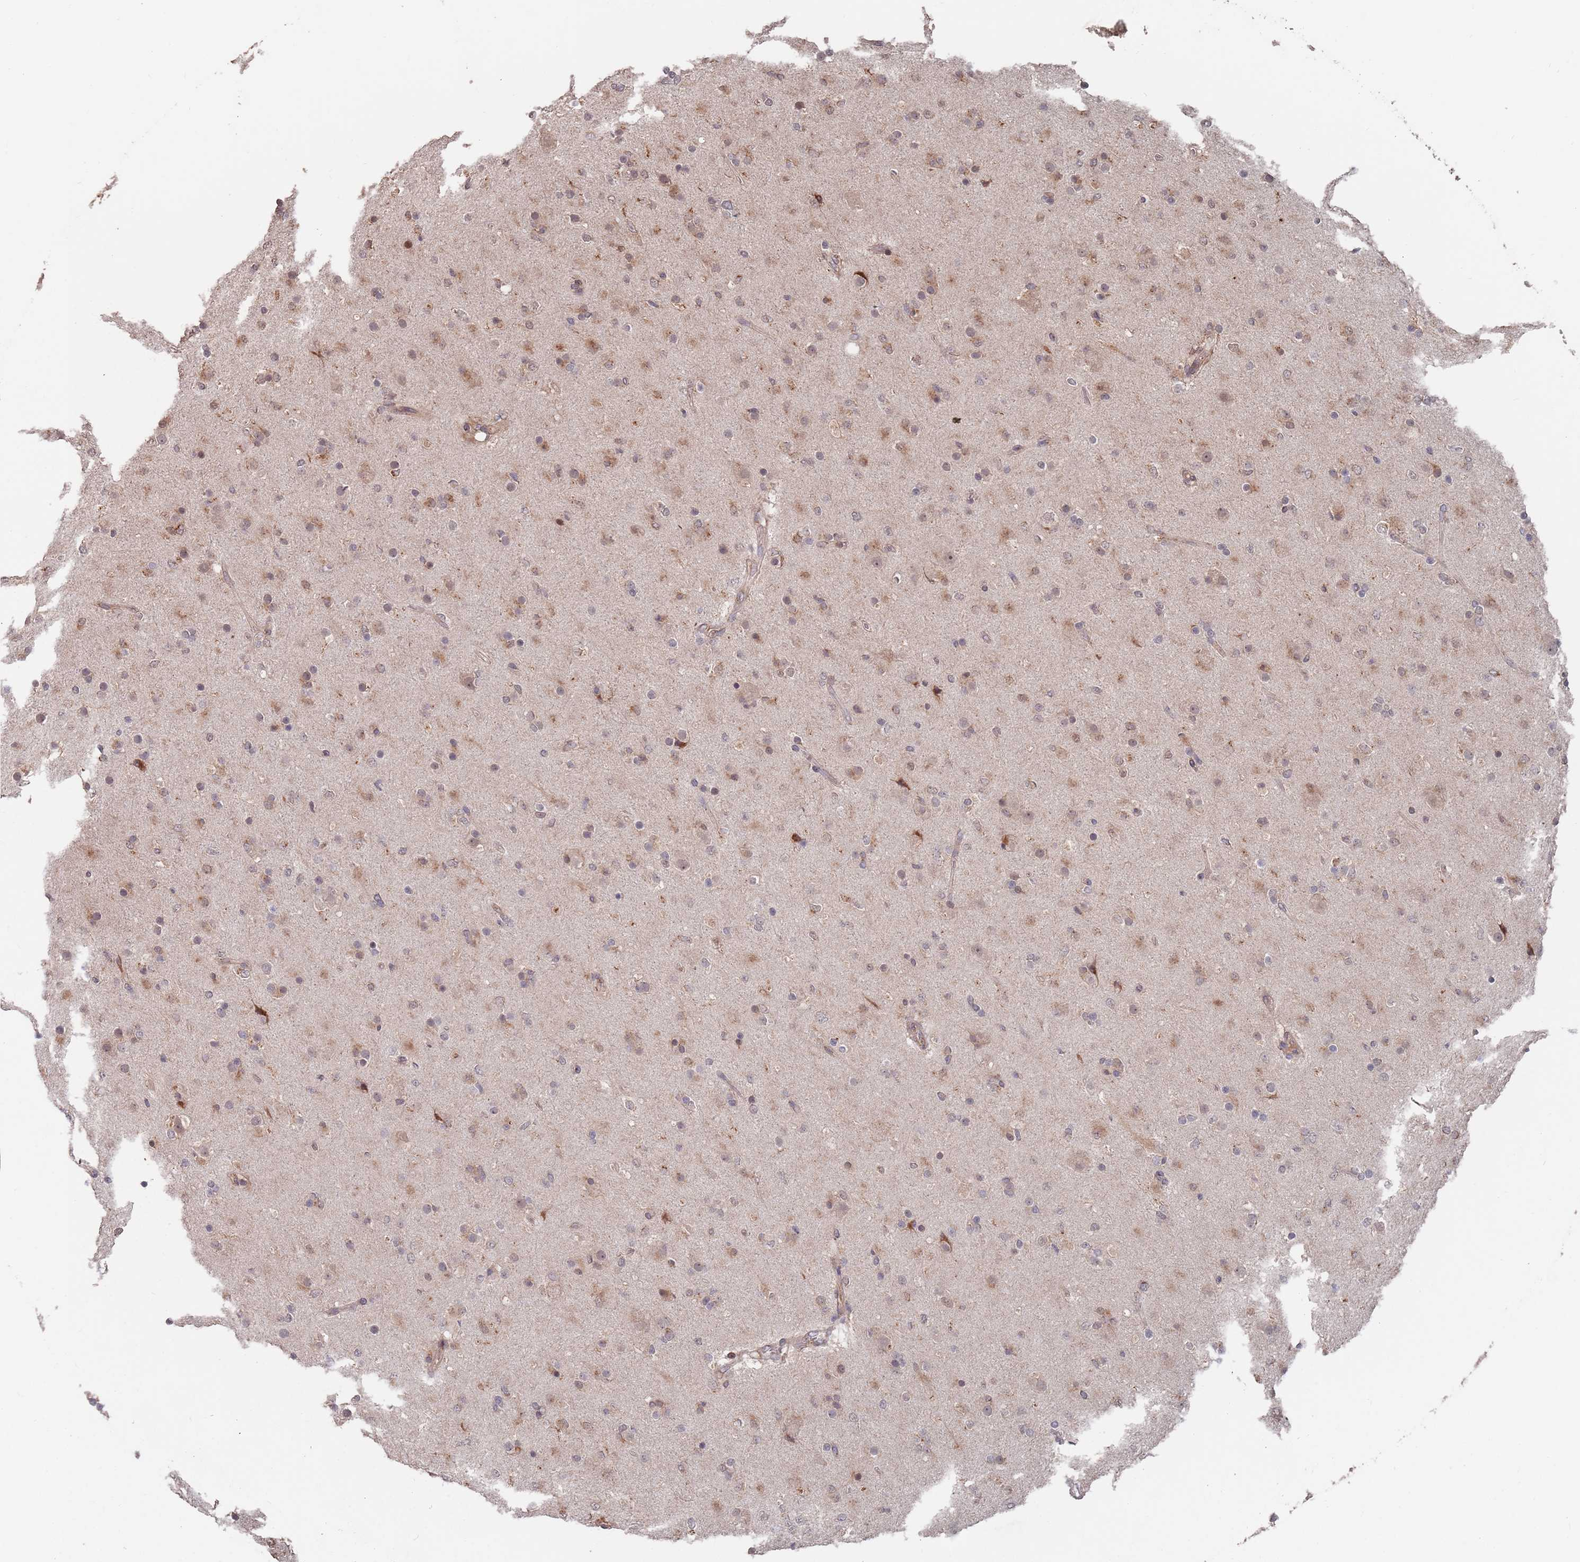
{"staining": {"intensity": "weak", "quantity": ">75%", "location": "cytoplasmic/membranous"}, "tissue": "glioma", "cell_type": "Tumor cells", "image_type": "cancer", "snomed": [{"axis": "morphology", "description": "Glioma, malignant, Low grade"}, {"axis": "topography", "description": "Brain"}], "caption": "Immunohistochemistry photomicrograph of human glioma stained for a protein (brown), which reveals low levels of weak cytoplasmic/membranous positivity in approximately >75% of tumor cells.", "gene": "UNC45A", "patient": {"sex": "male", "age": 65}}